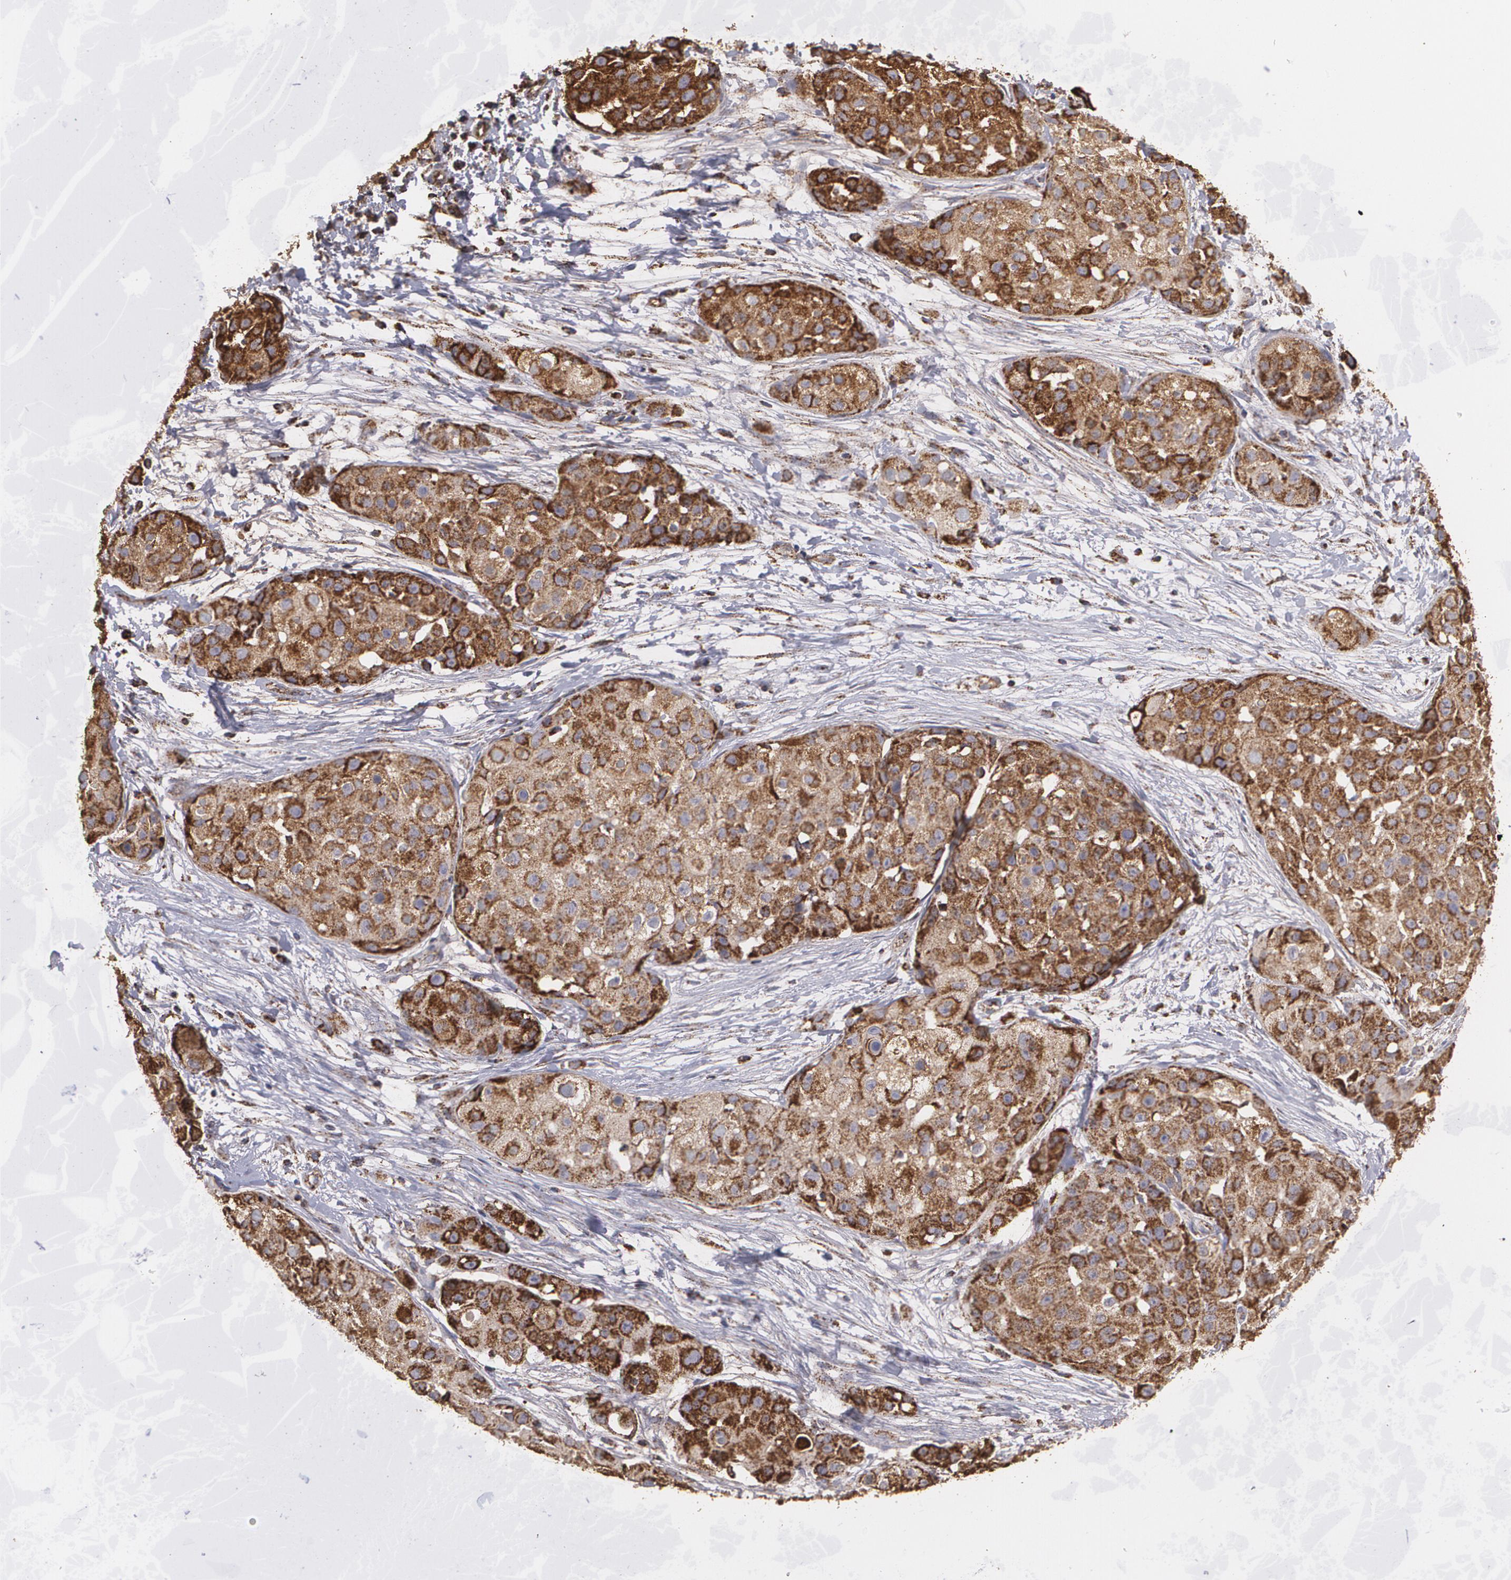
{"staining": {"intensity": "strong", "quantity": ">75%", "location": "cytoplasmic/membranous"}, "tissue": "skin cancer", "cell_type": "Tumor cells", "image_type": "cancer", "snomed": [{"axis": "morphology", "description": "Squamous cell carcinoma, NOS"}, {"axis": "topography", "description": "Skin"}], "caption": "Strong cytoplasmic/membranous expression for a protein is identified in about >75% of tumor cells of skin cancer using immunohistochemistry.", "gene": "HSPD1", "patient": {"sex": "female", "age": 57}}